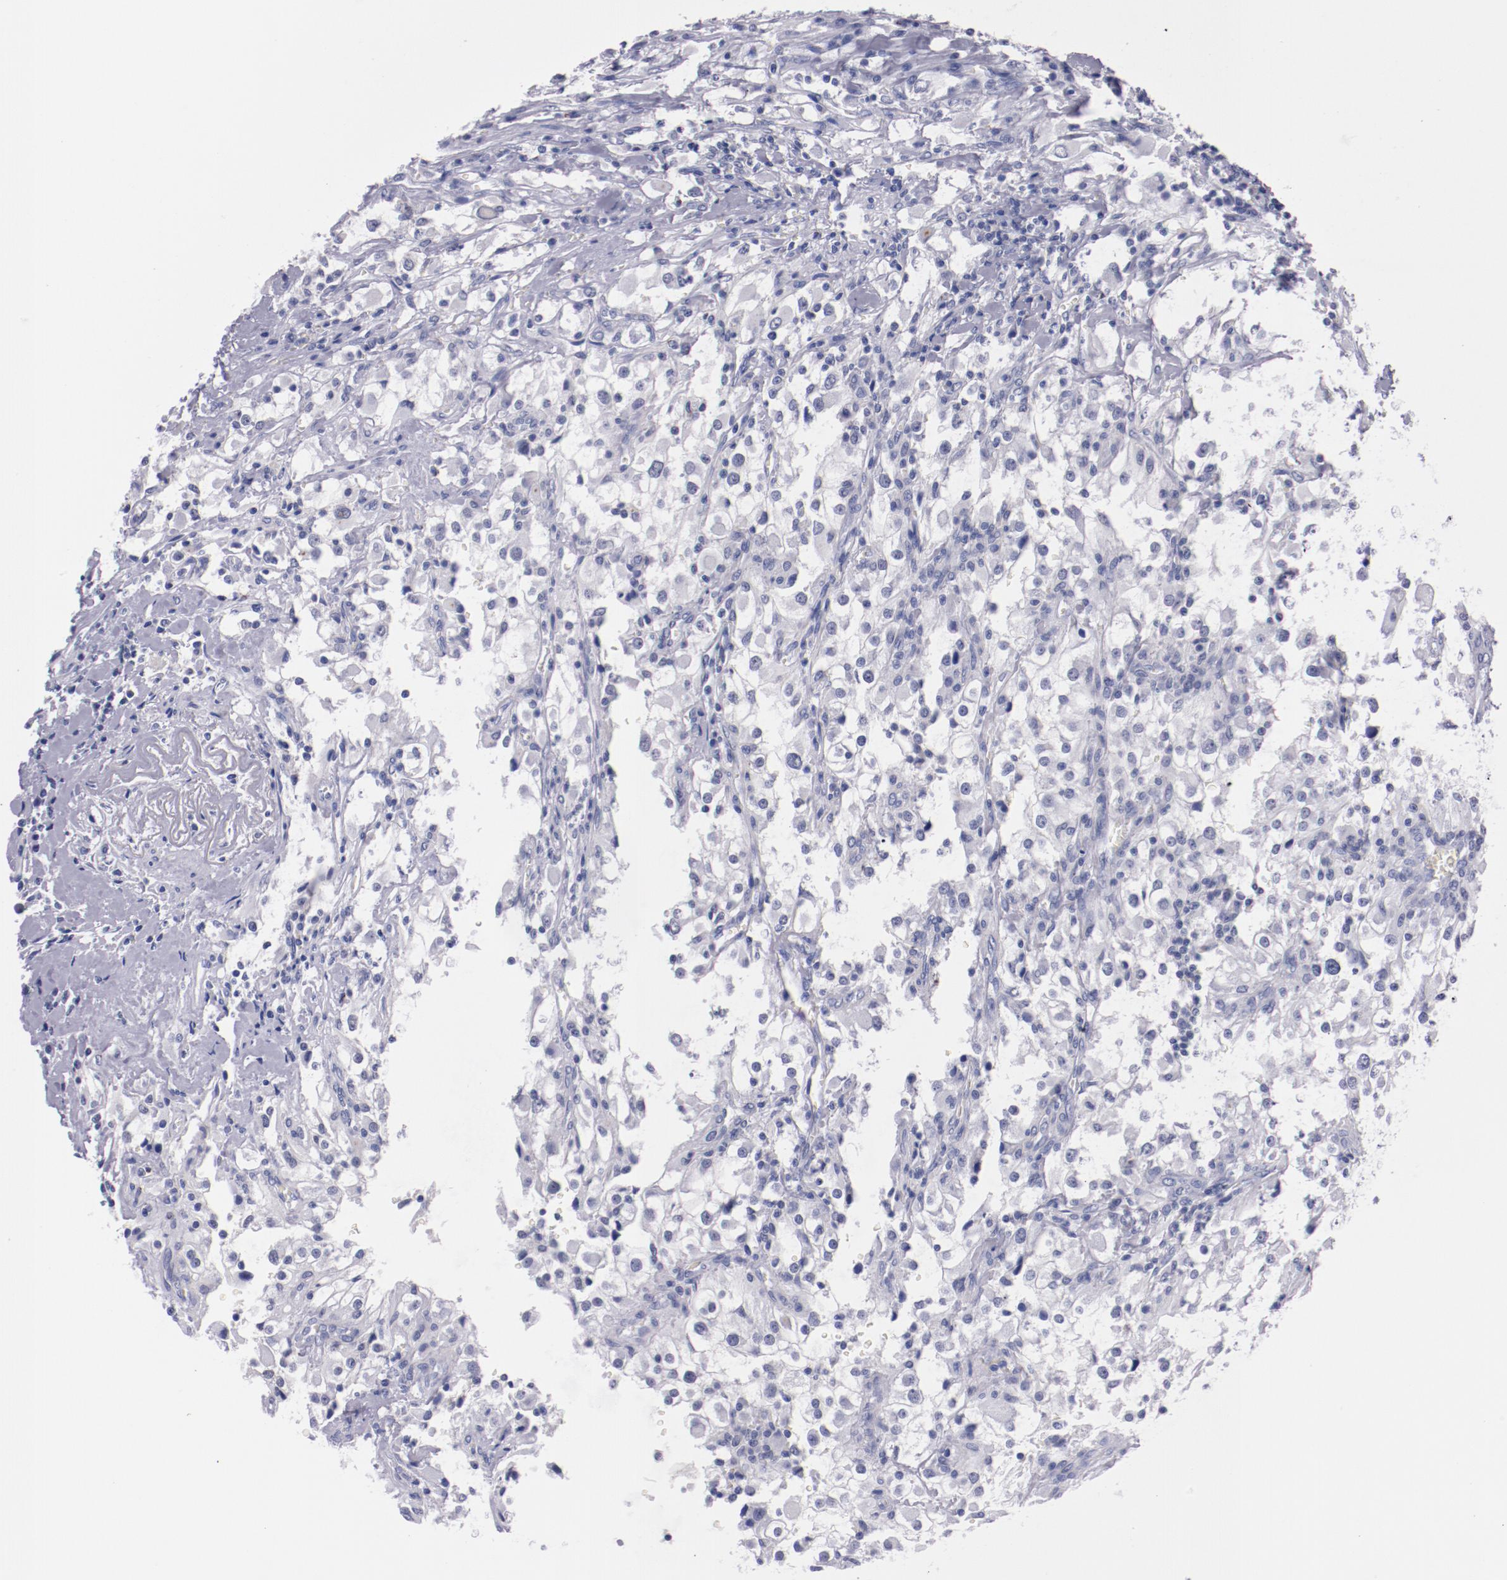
{"staining": {"intensity": "negative", "quantity": "none", "location": "none"}, "tissue": "renal cancer", "cell_type": "Tumor cells", "image_type": "cancer", "snomed": [{"axis": "morphology", "description": "Adenocarcinoma, NOS"}, {"axis": "topography", "description": "Kidney"}], "caption": "Immunohistochemistry (IHC) of renal adenocarcinoma demonstrates no staining in tumor cells. The staining is performed using DAB (3,3'-diaminobenzidine) brown chromogen with nuclei counter-stained in using hematoxylin.", "gene": "SYP", "patient": {"sex": "female", "age": 52}}